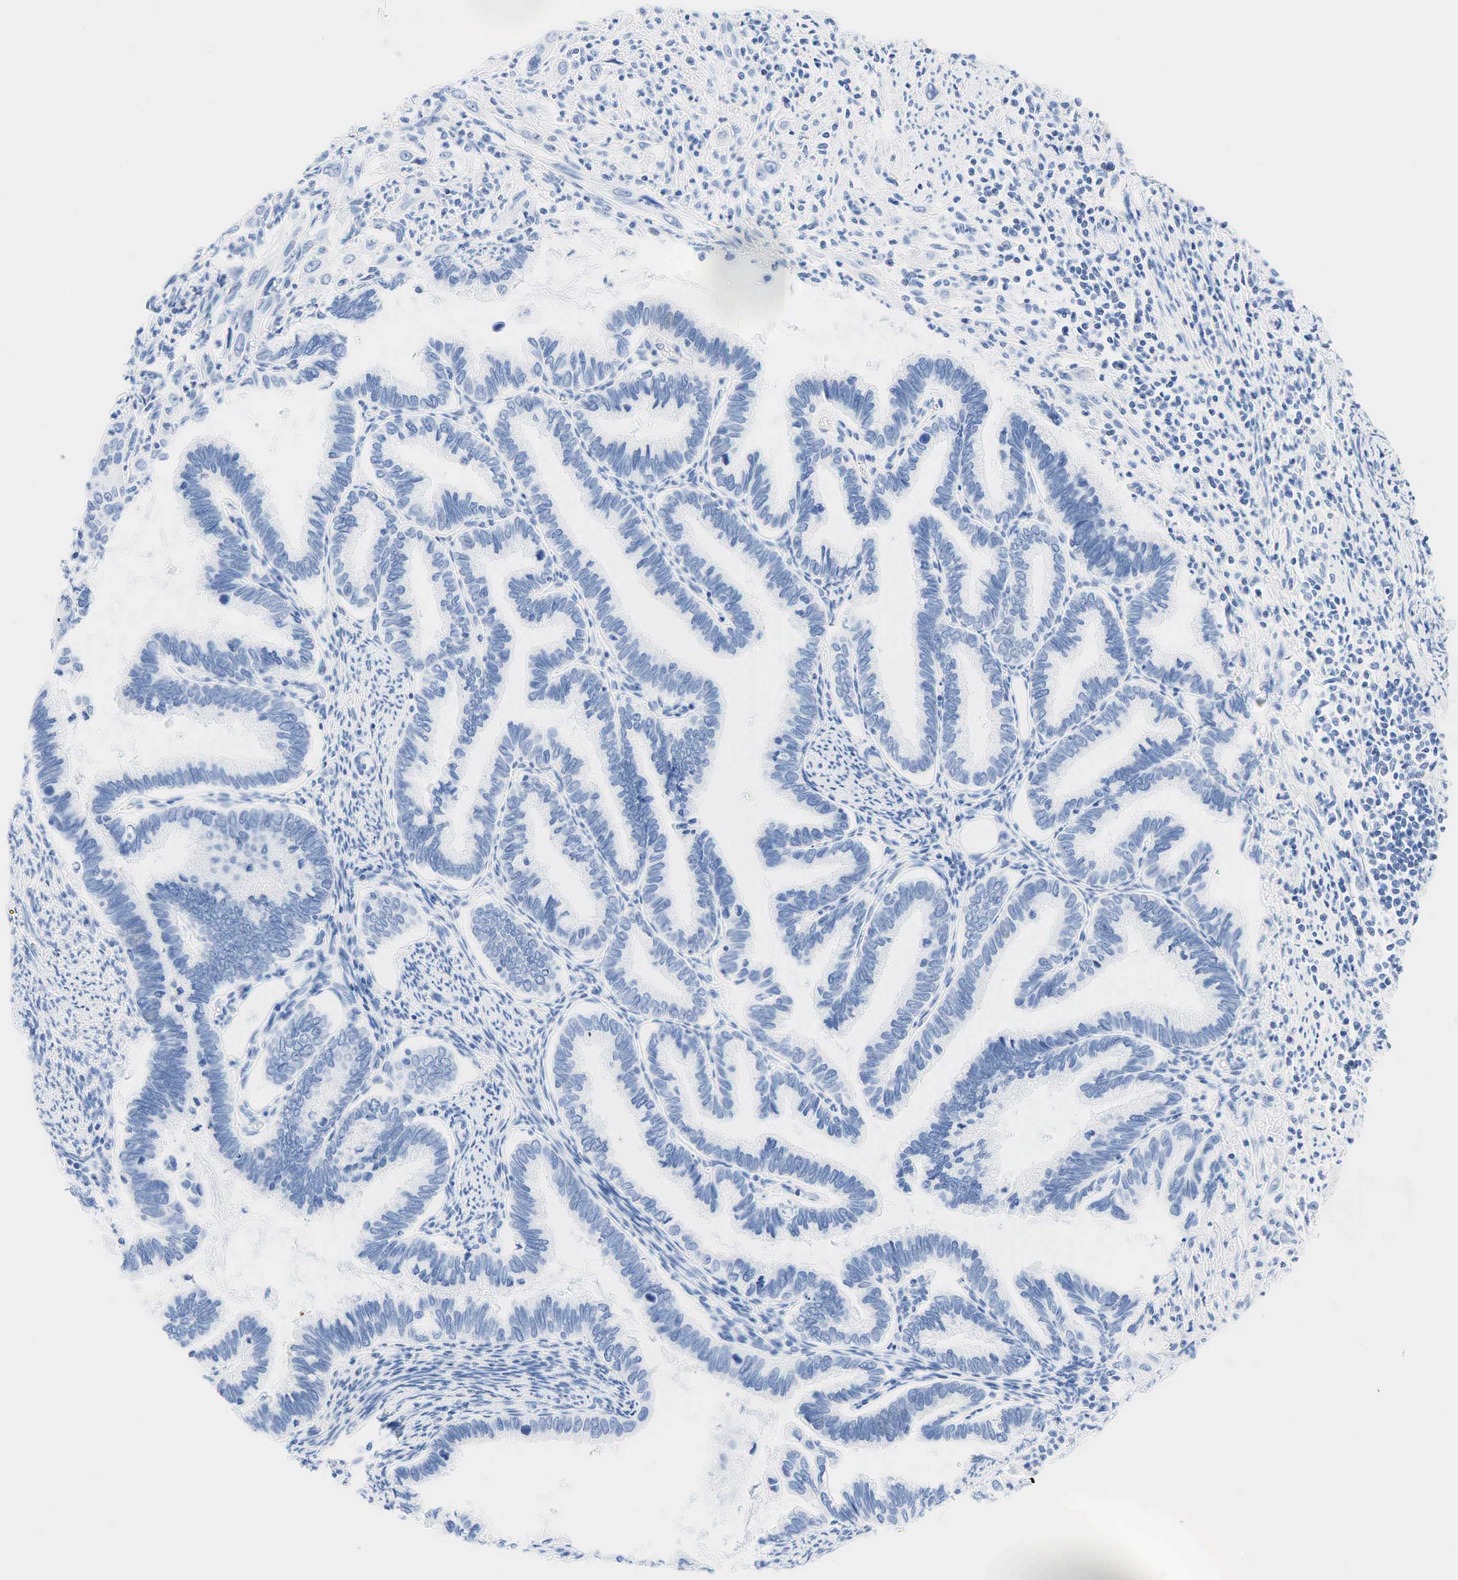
{"staining": {"intensity": "negative", "quantity": "none", "location": "none"}, "tissue": "cervical cancer", "cell_type": "Tumor cells", "image_type": "cancer", "snomed": [{"axis": "morphology", "description": "Adenocarcinoma, NOS"}, {"axis": "topography", "description": "Cervix"}], "caption": "Cervical cancer (adenocarcinoma) was stained to show a protein in brown. There is no significant positivity in tumor cells.", "gene": "INHA", "patient": {"sex": "female", "age": 49}}